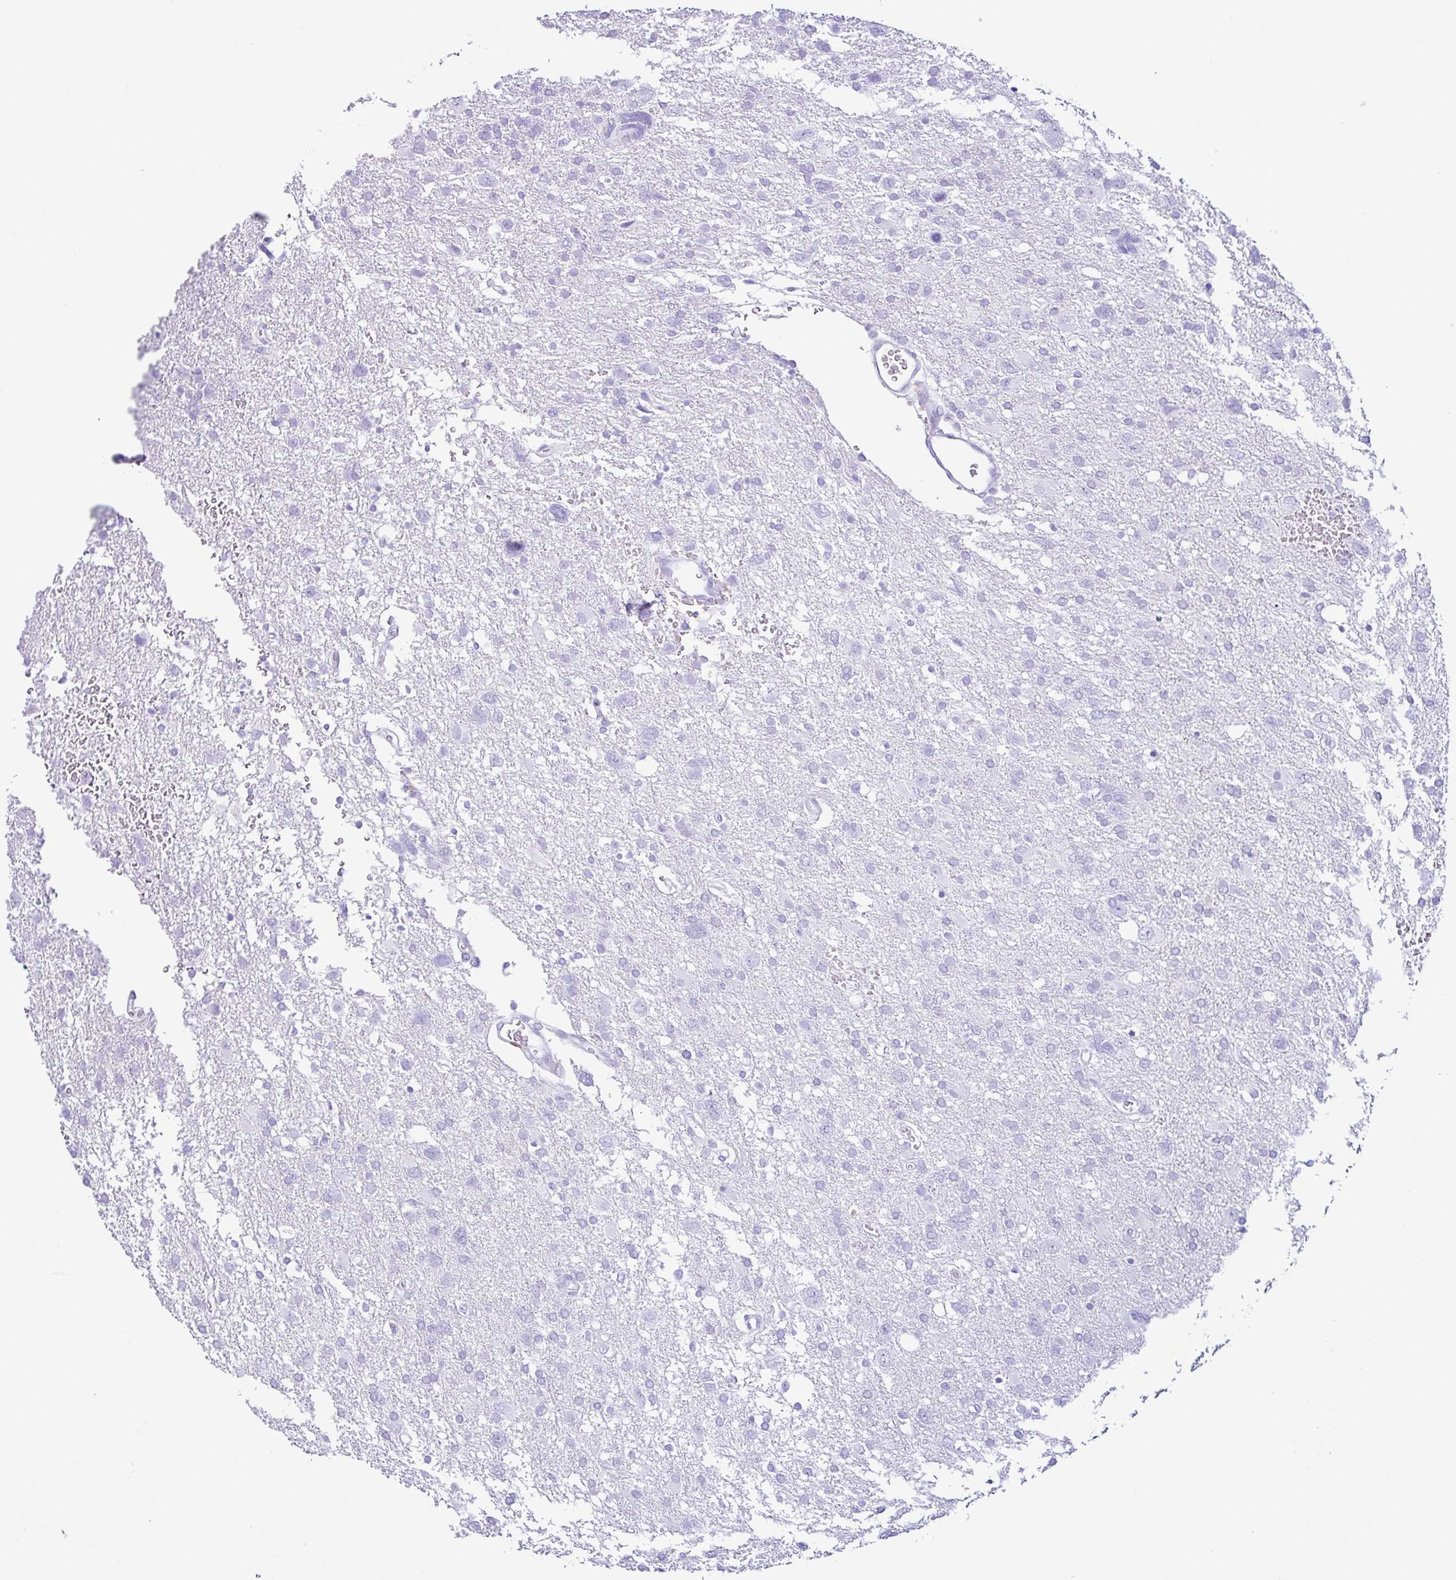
{"staining": {"intensity": "negative", "quantity": "none", "location": "none"}, "tissue": "glioma", "cell_type": "Tumor cells", "image_type": "cancer", "snomed": [{"axis": "morphology", "description": "Glioma, malignant, High grade"}, {"axis": "topography", "description": "Brain"}], "caption": "Immunohistochemistry of glioma exhibits no expression in tumor cells. The staining is performed using DAB brown chromogen with nuclei counter-stained in using hematoxylin.", "gene": "PIGF", "patient": {"sex": "male", "age": 61}}